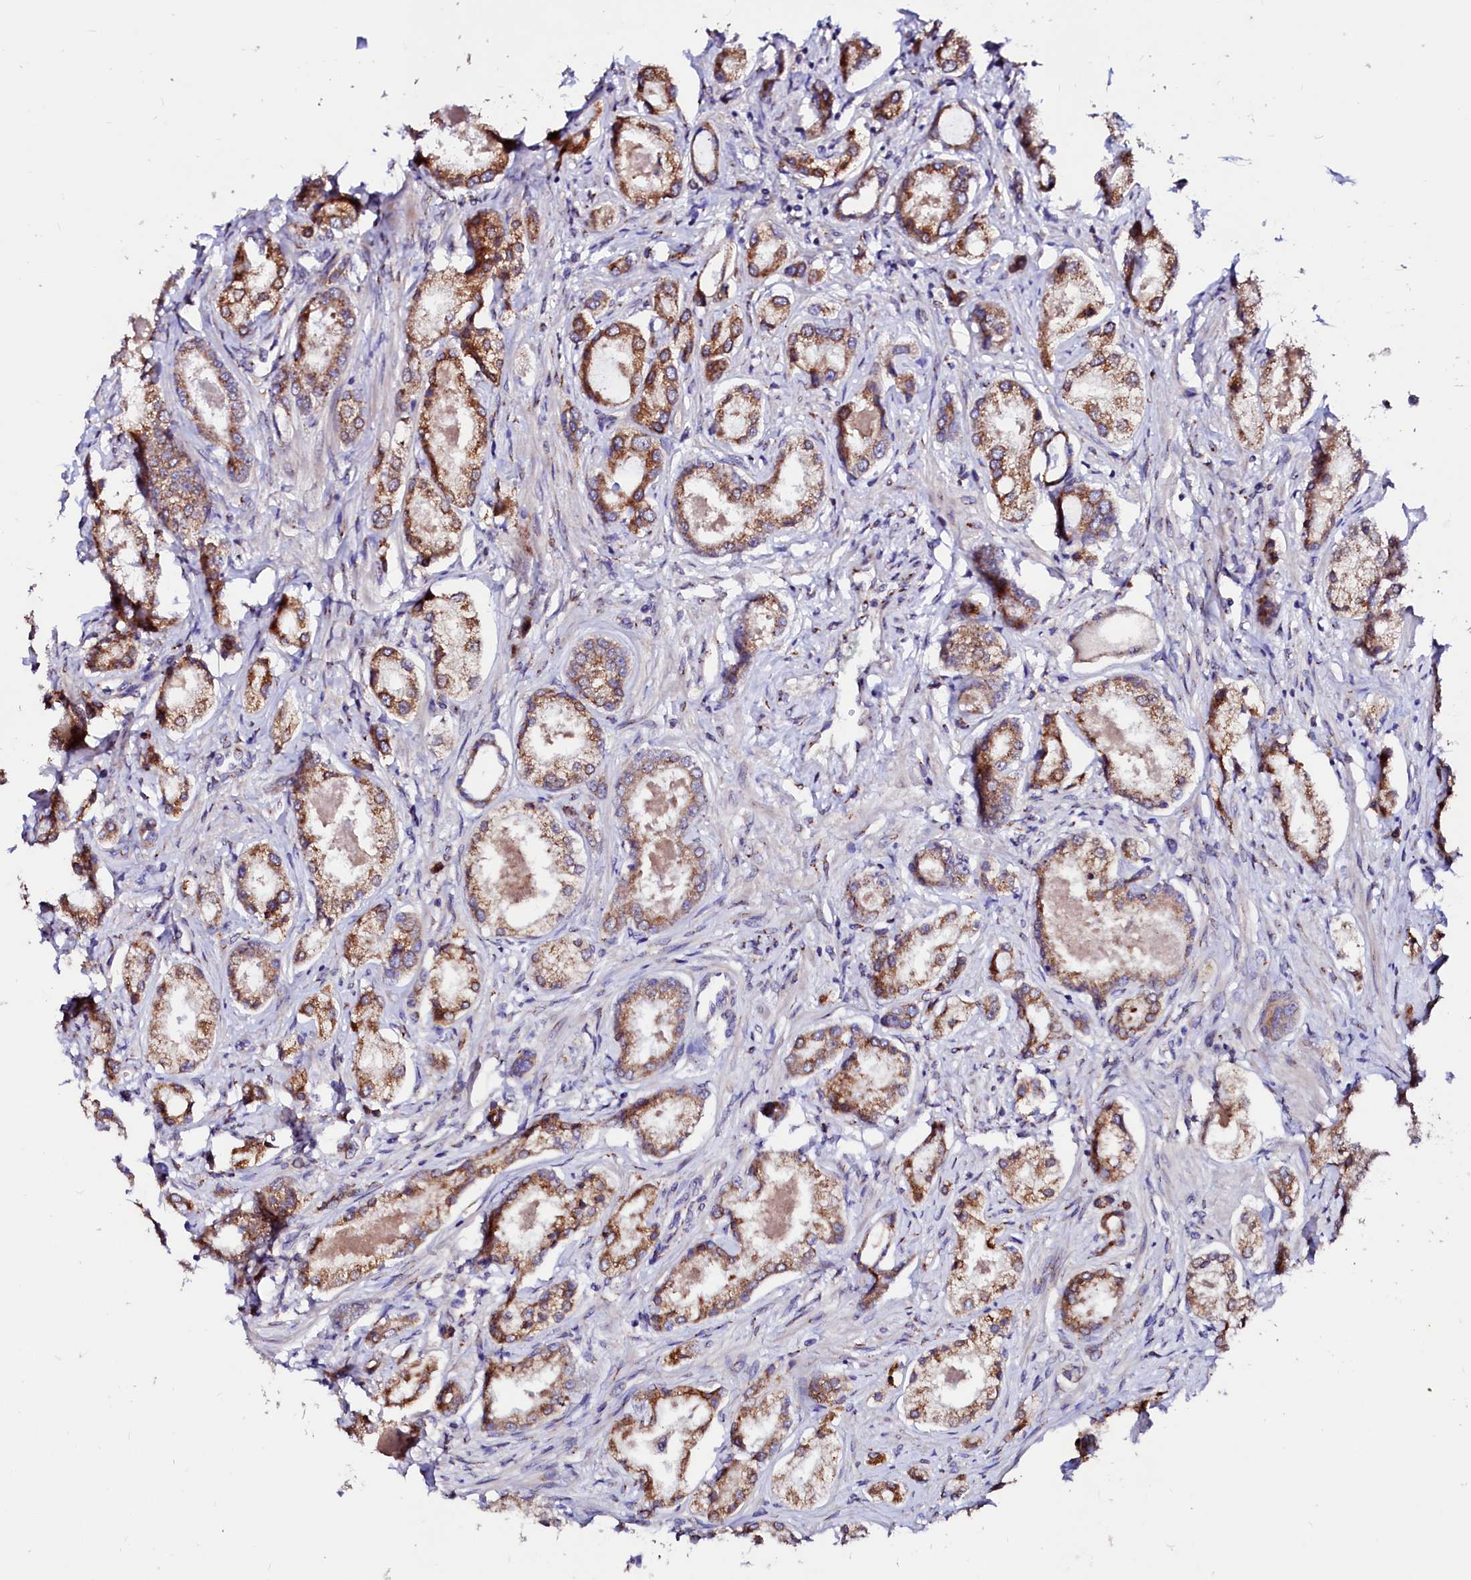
{"staining": {"intensity": "moderate", "quantity": ">75%", "location": "cytoplasmic/membranous"}, "tissue": "prostate cancer", "cell_type": "Tumor cells", "image_type": "cancer", "snomed": [{"axis": "morphology", "description": "Adenocarcinoma, Low grade"}, {"axis": "topography", "description": "Prostate"}], "caption": "The immunohistochemical stain labels moderate cytoplasmic/membranous staining in tumor cells of prostate cancer tissue.", "gene": "LMAN1", "patient": {"sex": "male", "age": 68}}